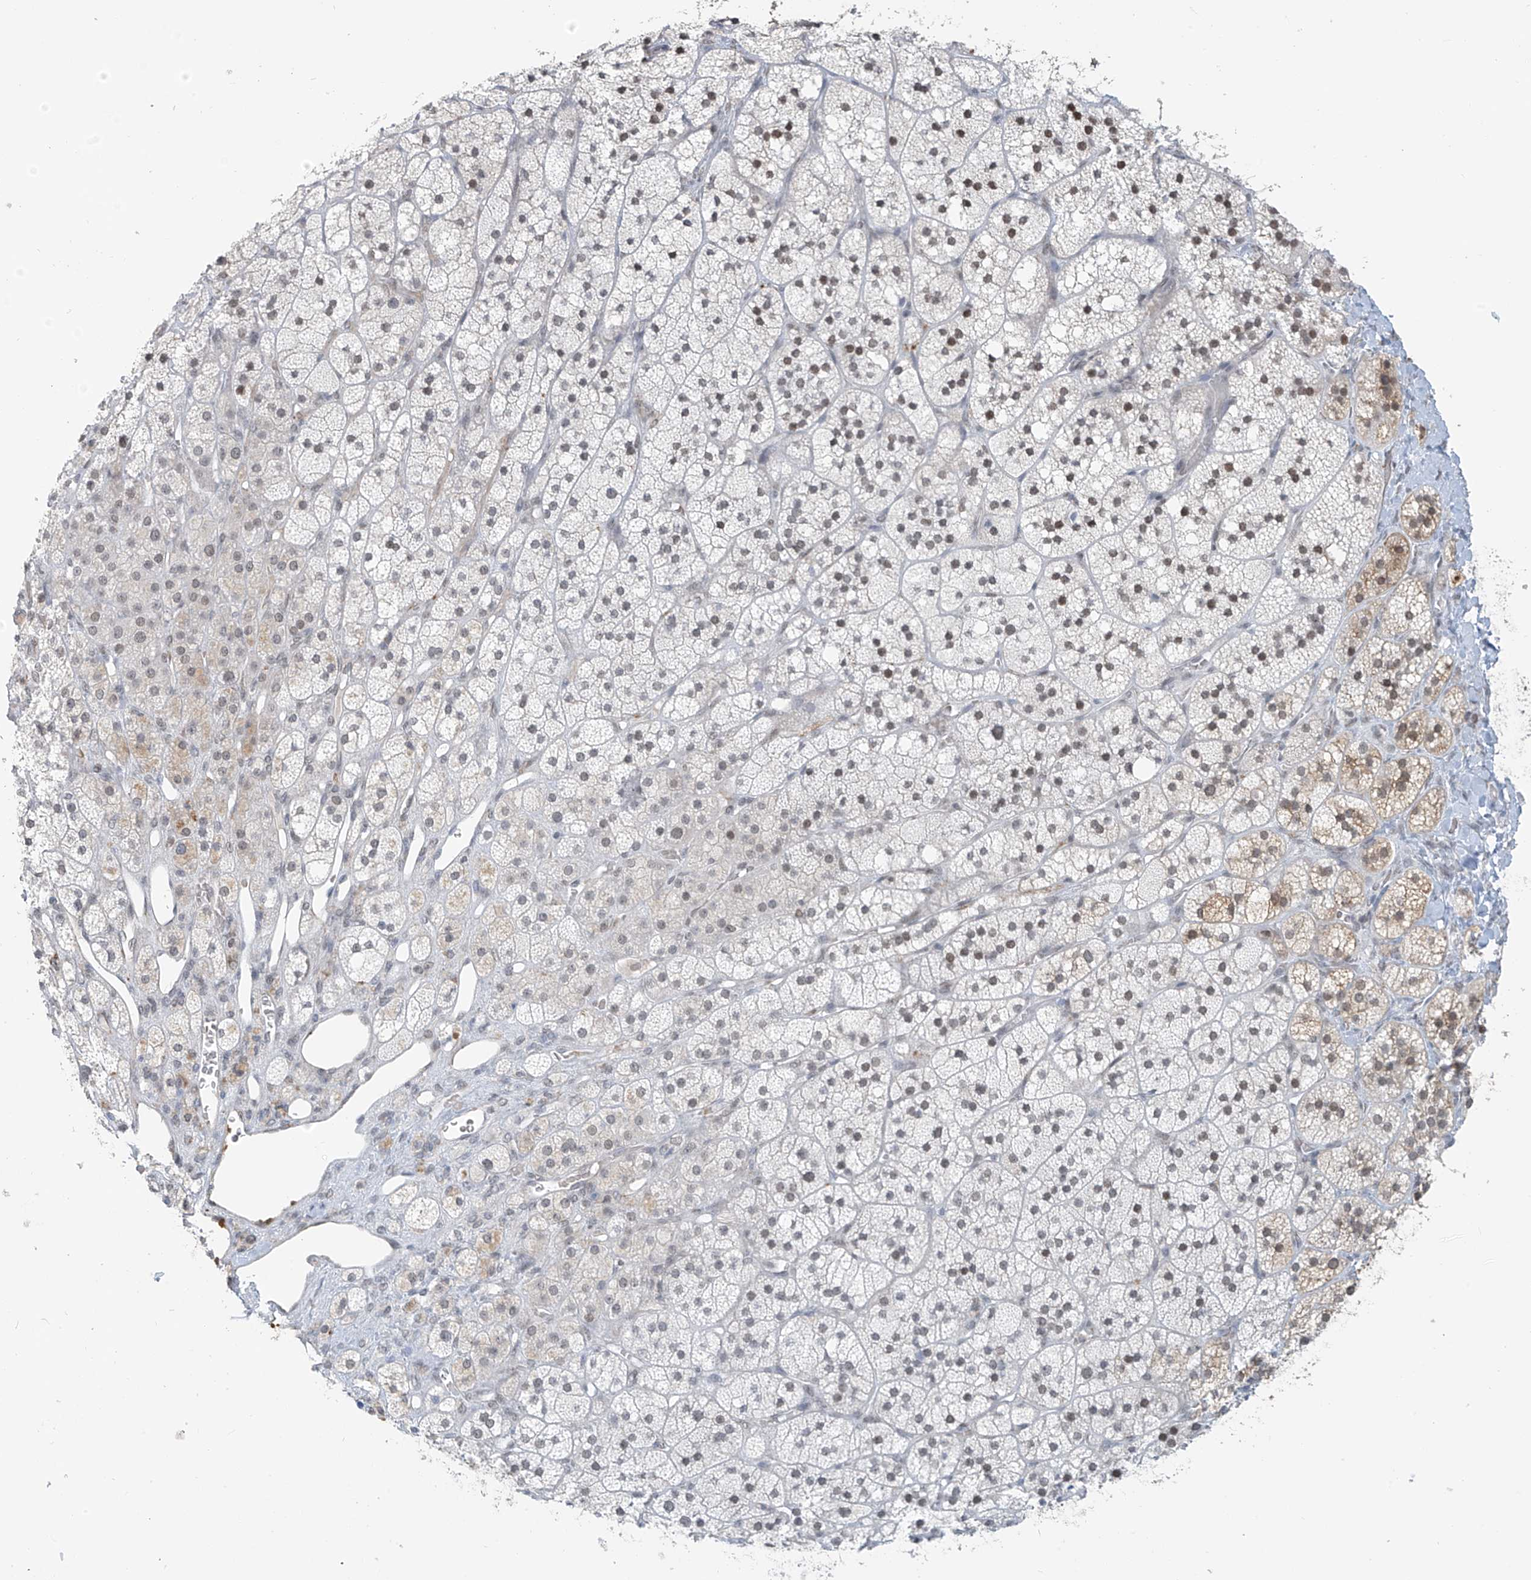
{"staining": {"intensity": "strong", "quantity": "25%-75%", "location": "nuclear"}, "tissue": "adrenal gland", "cell_type": "Glandular cells", "image_type": "normal", "snomed": [{"axis": "morphology", "description": "Normal tissue, NOS"}, {"axis": "topography", "description": "Adrenal gland"}], "caption": "Benign adrenal gland displays strong nuclear expression in approximately 25%-75% of glandular cells.", "gene": "MCM9", "patient": {"sex": "male", "age": 61}}